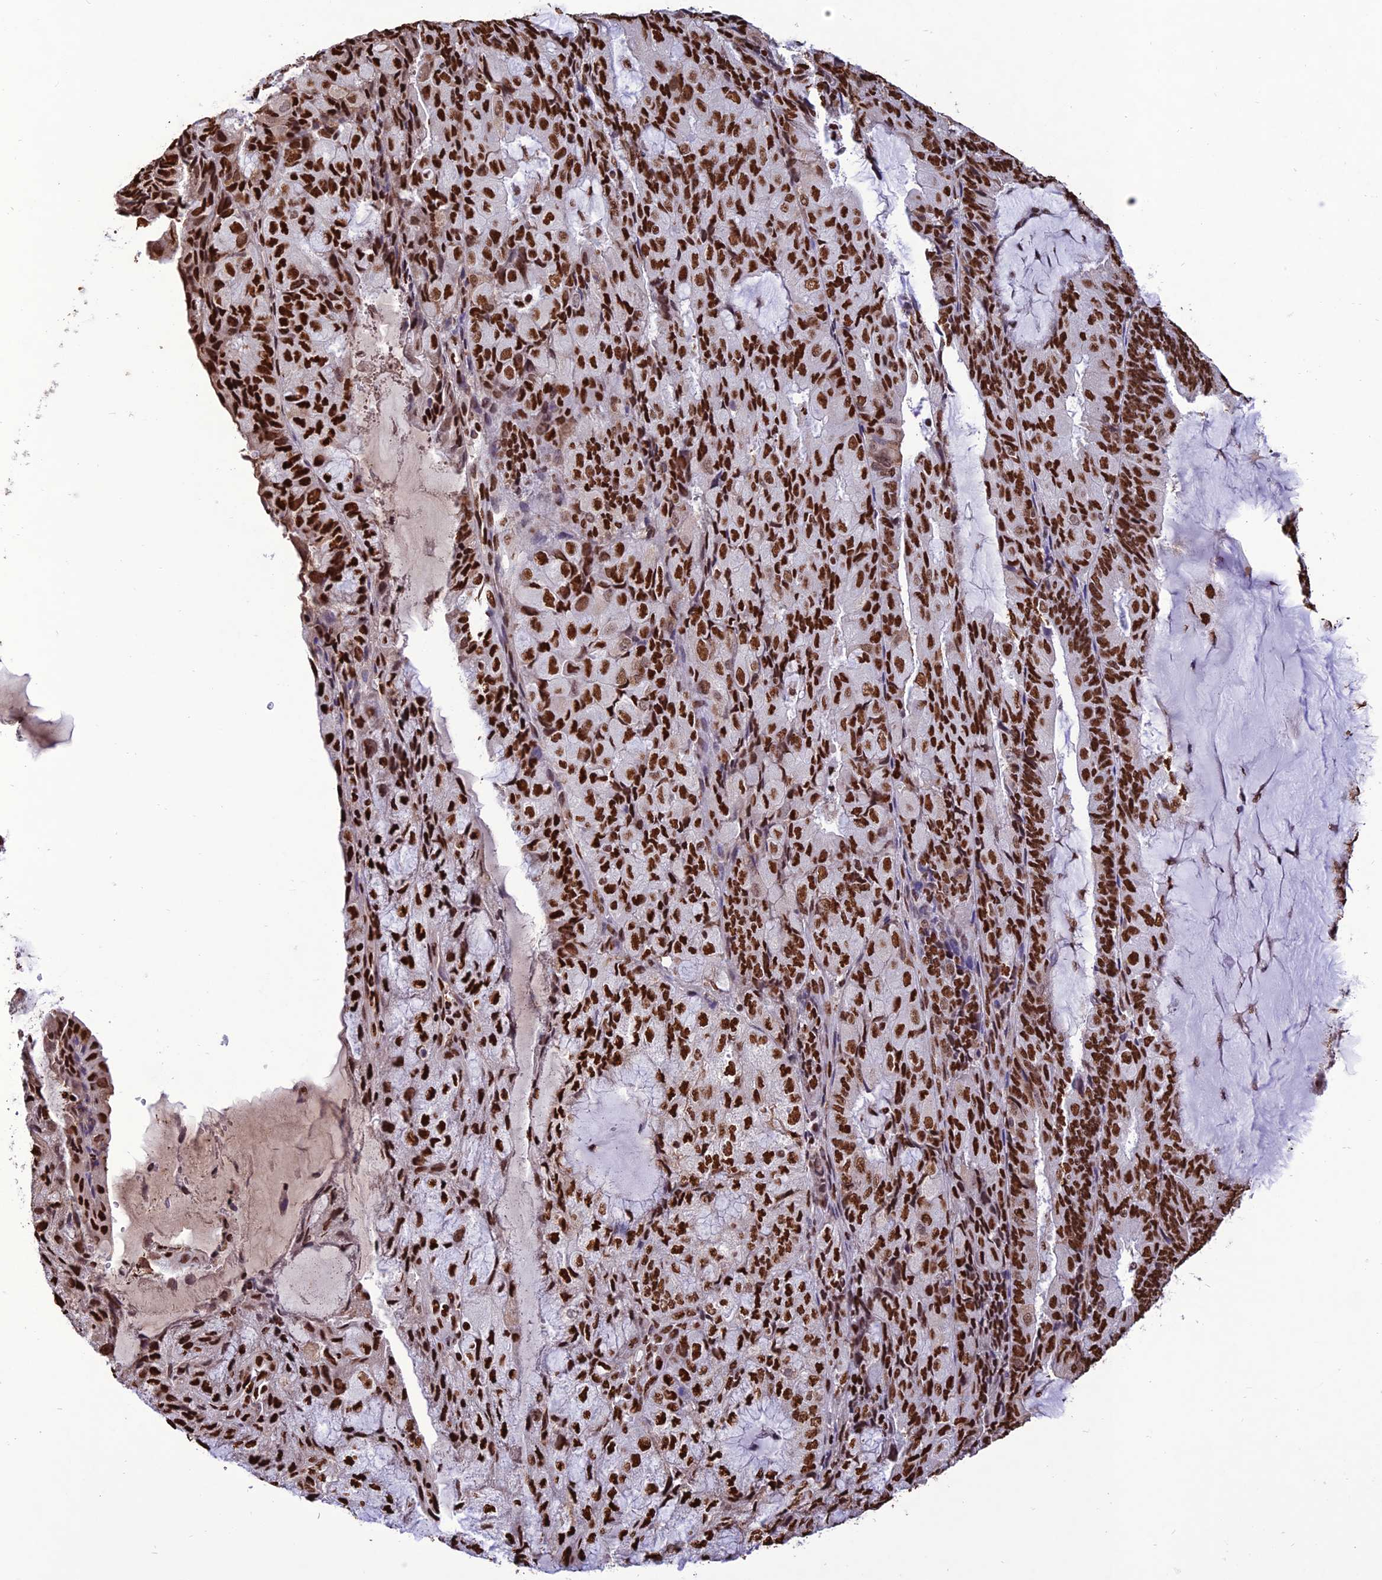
{"staining": {"intensity": "strong", "quantity": ">75%", "location": "nuclear"}, "tissue": "endometrial cancer", "cell_type": "Tumor cells", "image_type": "cancer", "snomed": [{"axis": "morphology", "description": "Adenocarcinoma, NOS"}, {"axis": "topography", "description": "Endometrium"}], "caption": "This micrograph exhibits endometrial cancer (adenocarcinoma) stained with immunohistochemistry to label a protein in brown. The nuclear of tumor cells show strong positivity for the protein. Nuclei are counter-stained blue.", "gene": "INO80E", "patient": {"sex": "female", "age": 81}}